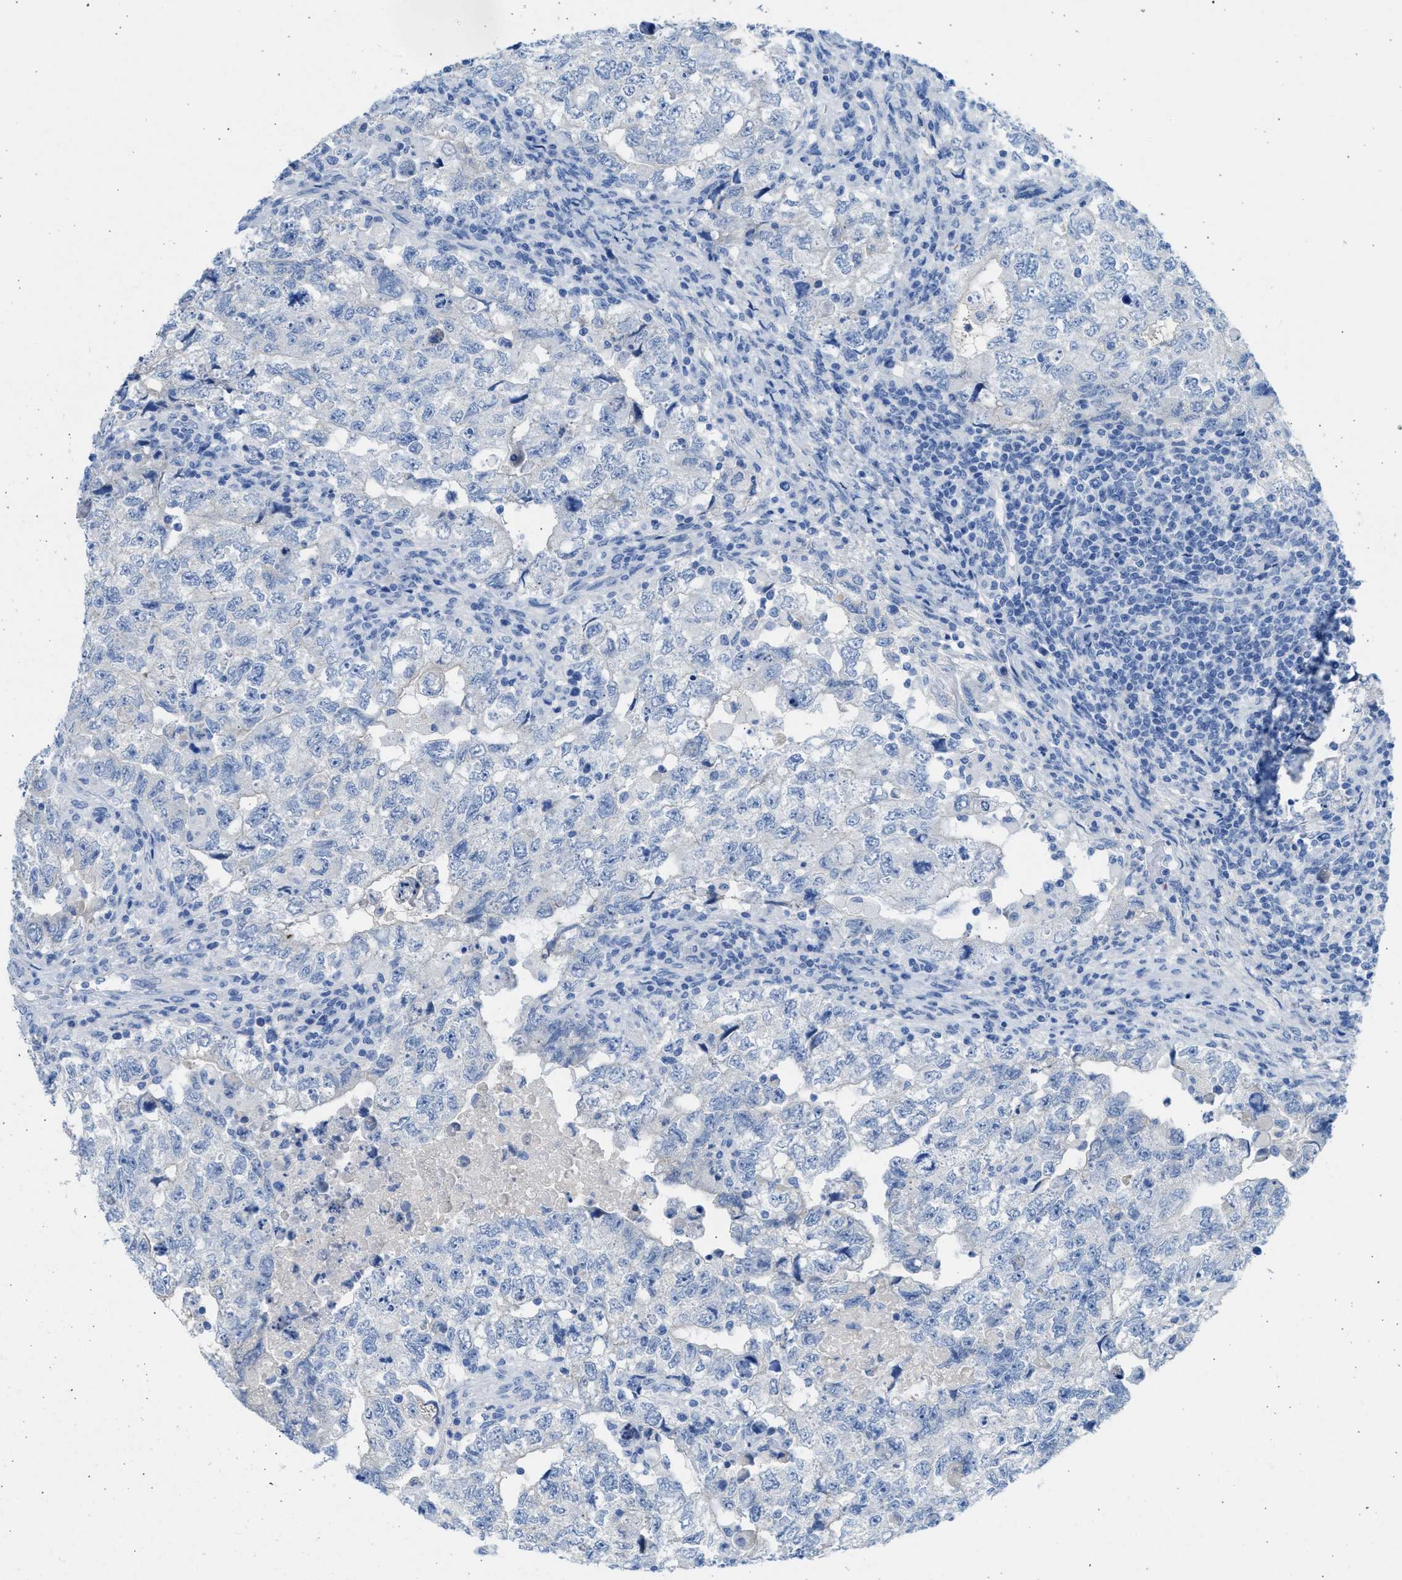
{"staining": {"intensity": "negative", "quantity": "none", "location": "none"}, "tissue": "testis cancer", "cell_type": "Tumor cells", "image_type": "cancer", "snomed": [{"axis": "morphology", "description": "Carcinoma, Embryonal, NOS"}, {"axis": "topography", "description": "Testis"}], "caption": "The immunohistochemistry (IHC) micrograph has no significant expression in tumor cells of testis embryonal carcinoma tissue. Brightfield microscopy of IHC stained with DAB (3,3'-diaminobenzidine) (brown) and hematoxylin (blue), captured at high magnification.", "gene": "SPATA3", "patient": {"sex": "male", "age": 36}}